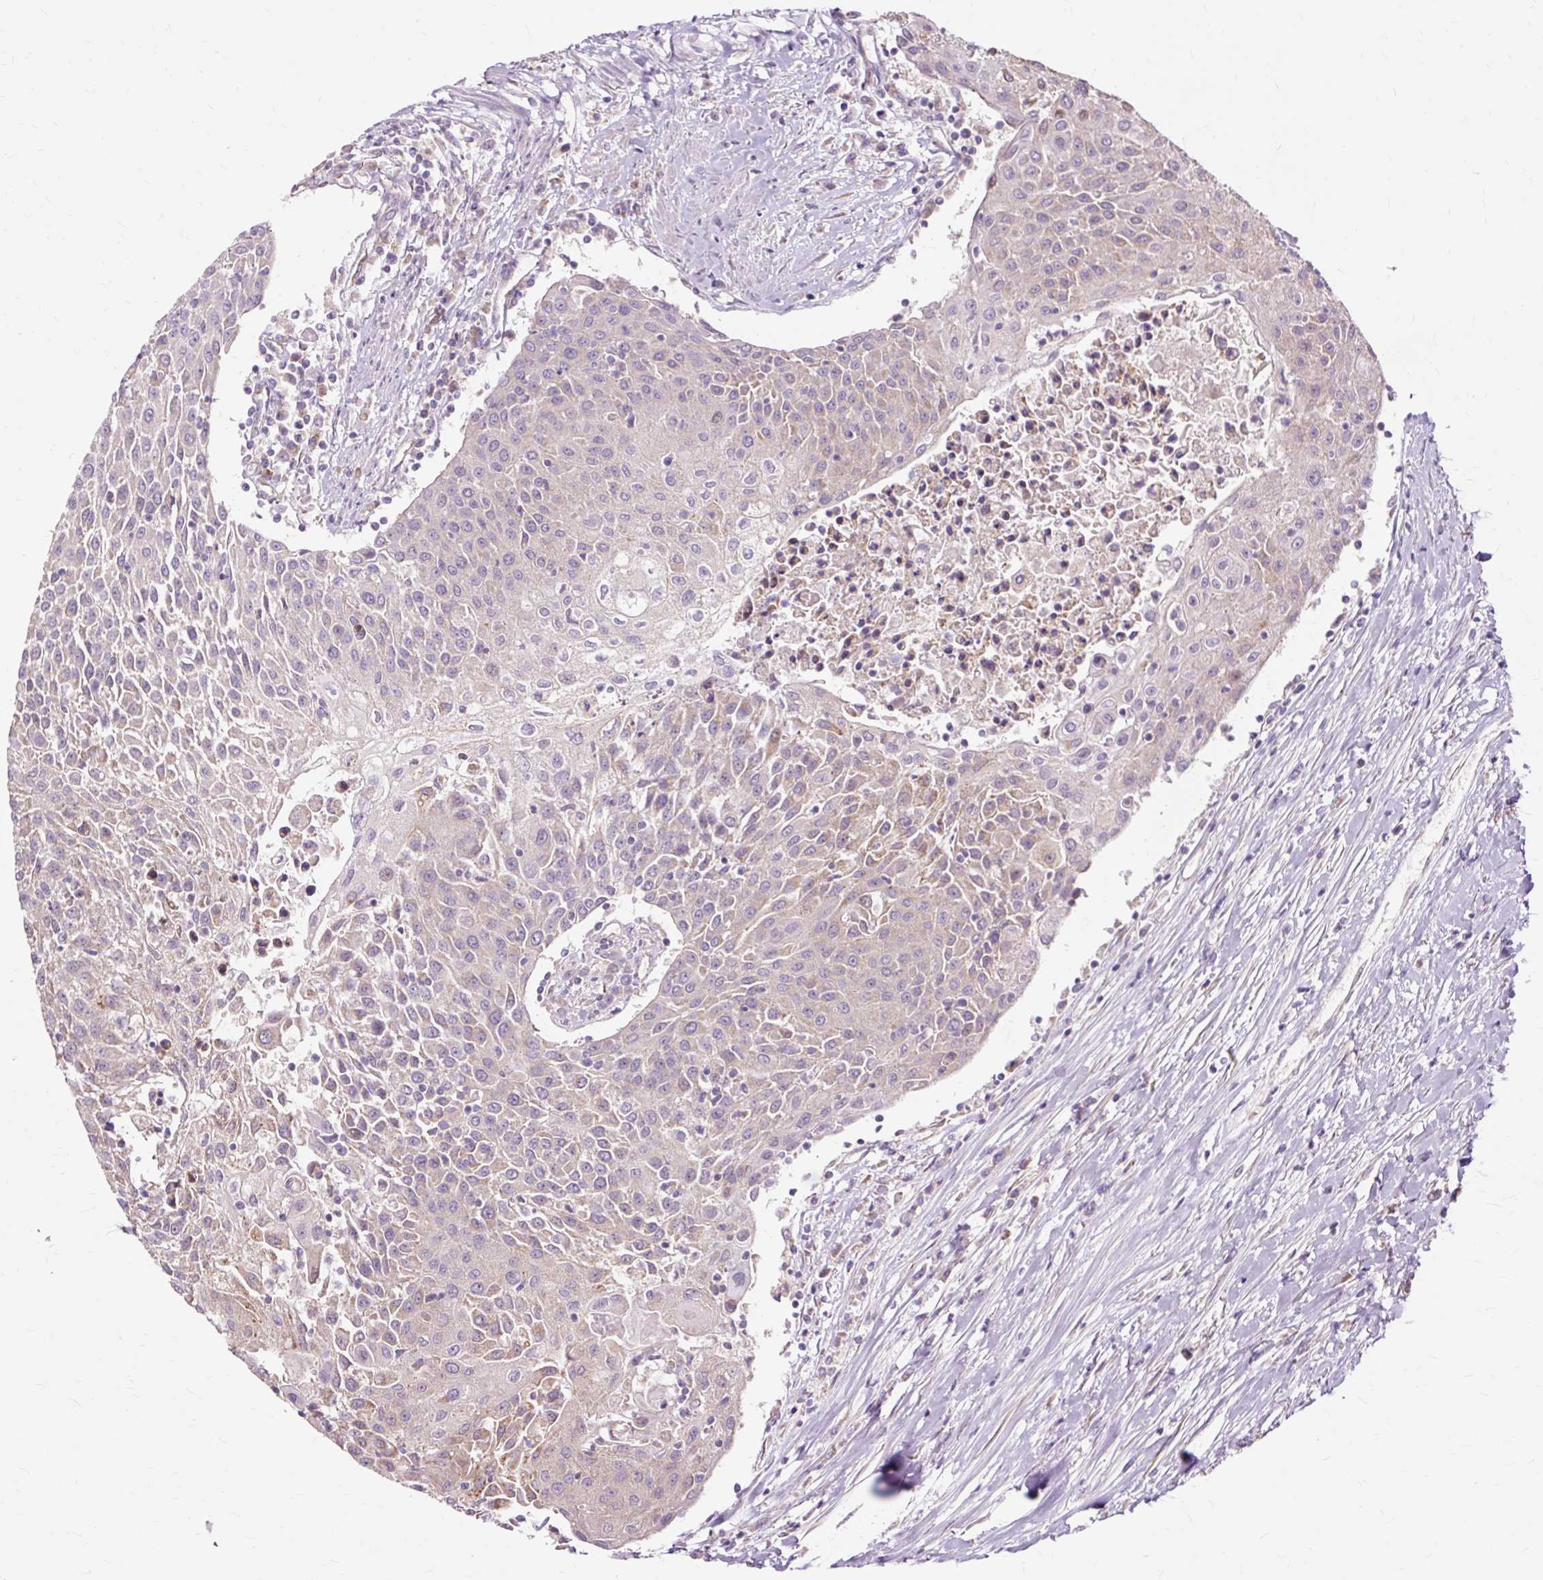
{"staining": {"intensity": "negative", "quantity": "none", "location": "none"}, "tissue": "urothelial cancer", "cell_type": "Tumor cells", "image_type": "cancer", "snomed": [{"axis": "morphology", "description": "Urothelial carcinoma, High grade"}, {"axis": "topography", "description": "Urinary bladder"}], "caption": "High magnification brightfield microscopy of urothelial cancer stained with DAB (brown) and counterstained with hematoxylin (blue): tumor cells show no significant positivity.", "gene": "PDZD2", "patient": {"sex": "female", "age": 85}}